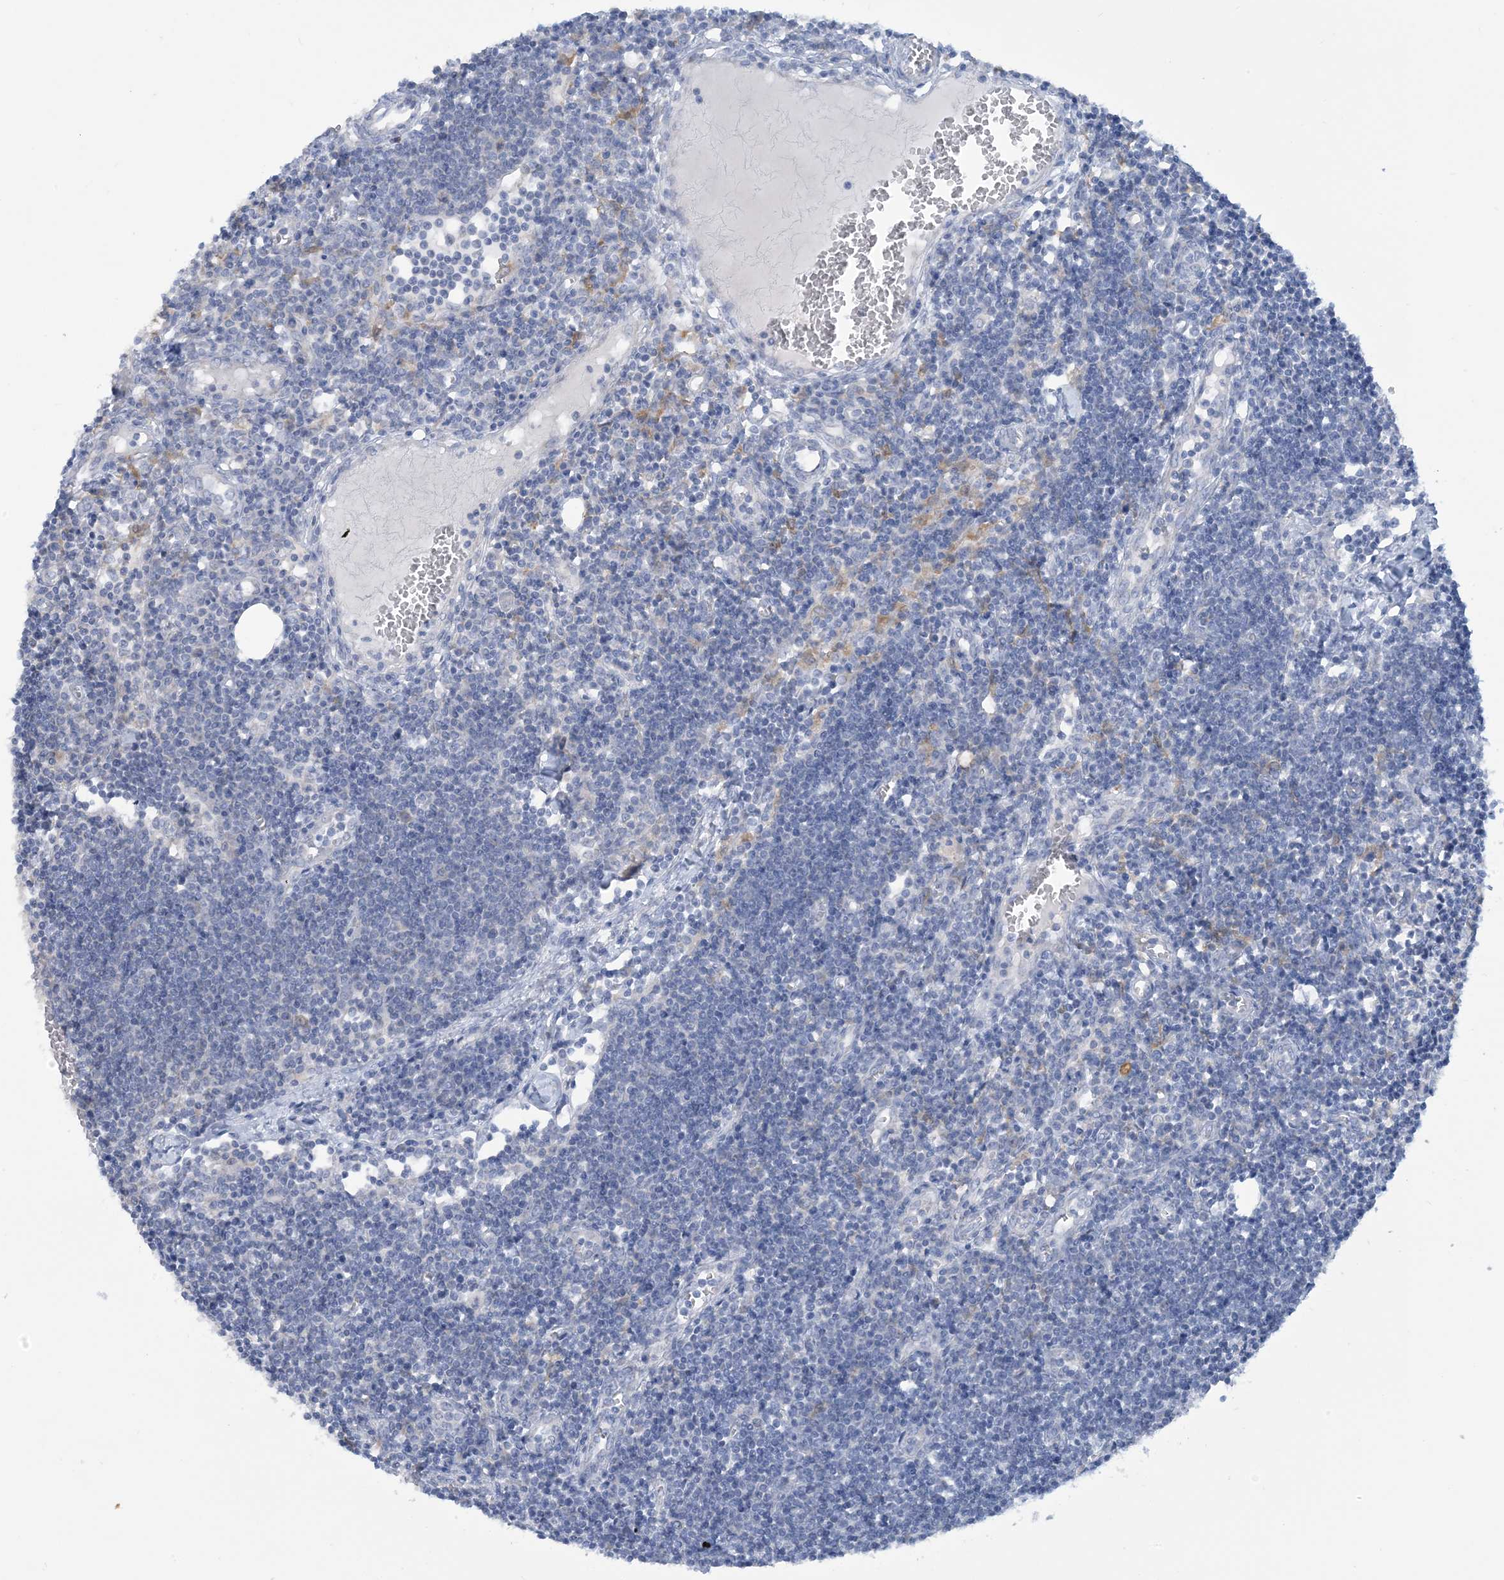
{"staining": {"intensity": "weak", "quantity": "<25%", "location": "cytoplasmic/membranous"}, "tissue": "lymph node", "cell_type": "Germinal center cells", "image_type": "normal", "snomed": [{"axis": "morphology", "description": "Normal tissue, NOS"}, {"axis": "morphology", "description": "Malignant melanoma, Metastatic site"}, {"axis": "topography", "description": "Lymph node"}], "caption": "An immunohistochemistry (IHC) photomicrograph of unremarkable lymph node is shown. There is no staining in germinal center cells of lymph node.", "gene": "MRPS18A", "patient": {"sex": "male", "age": 41}}